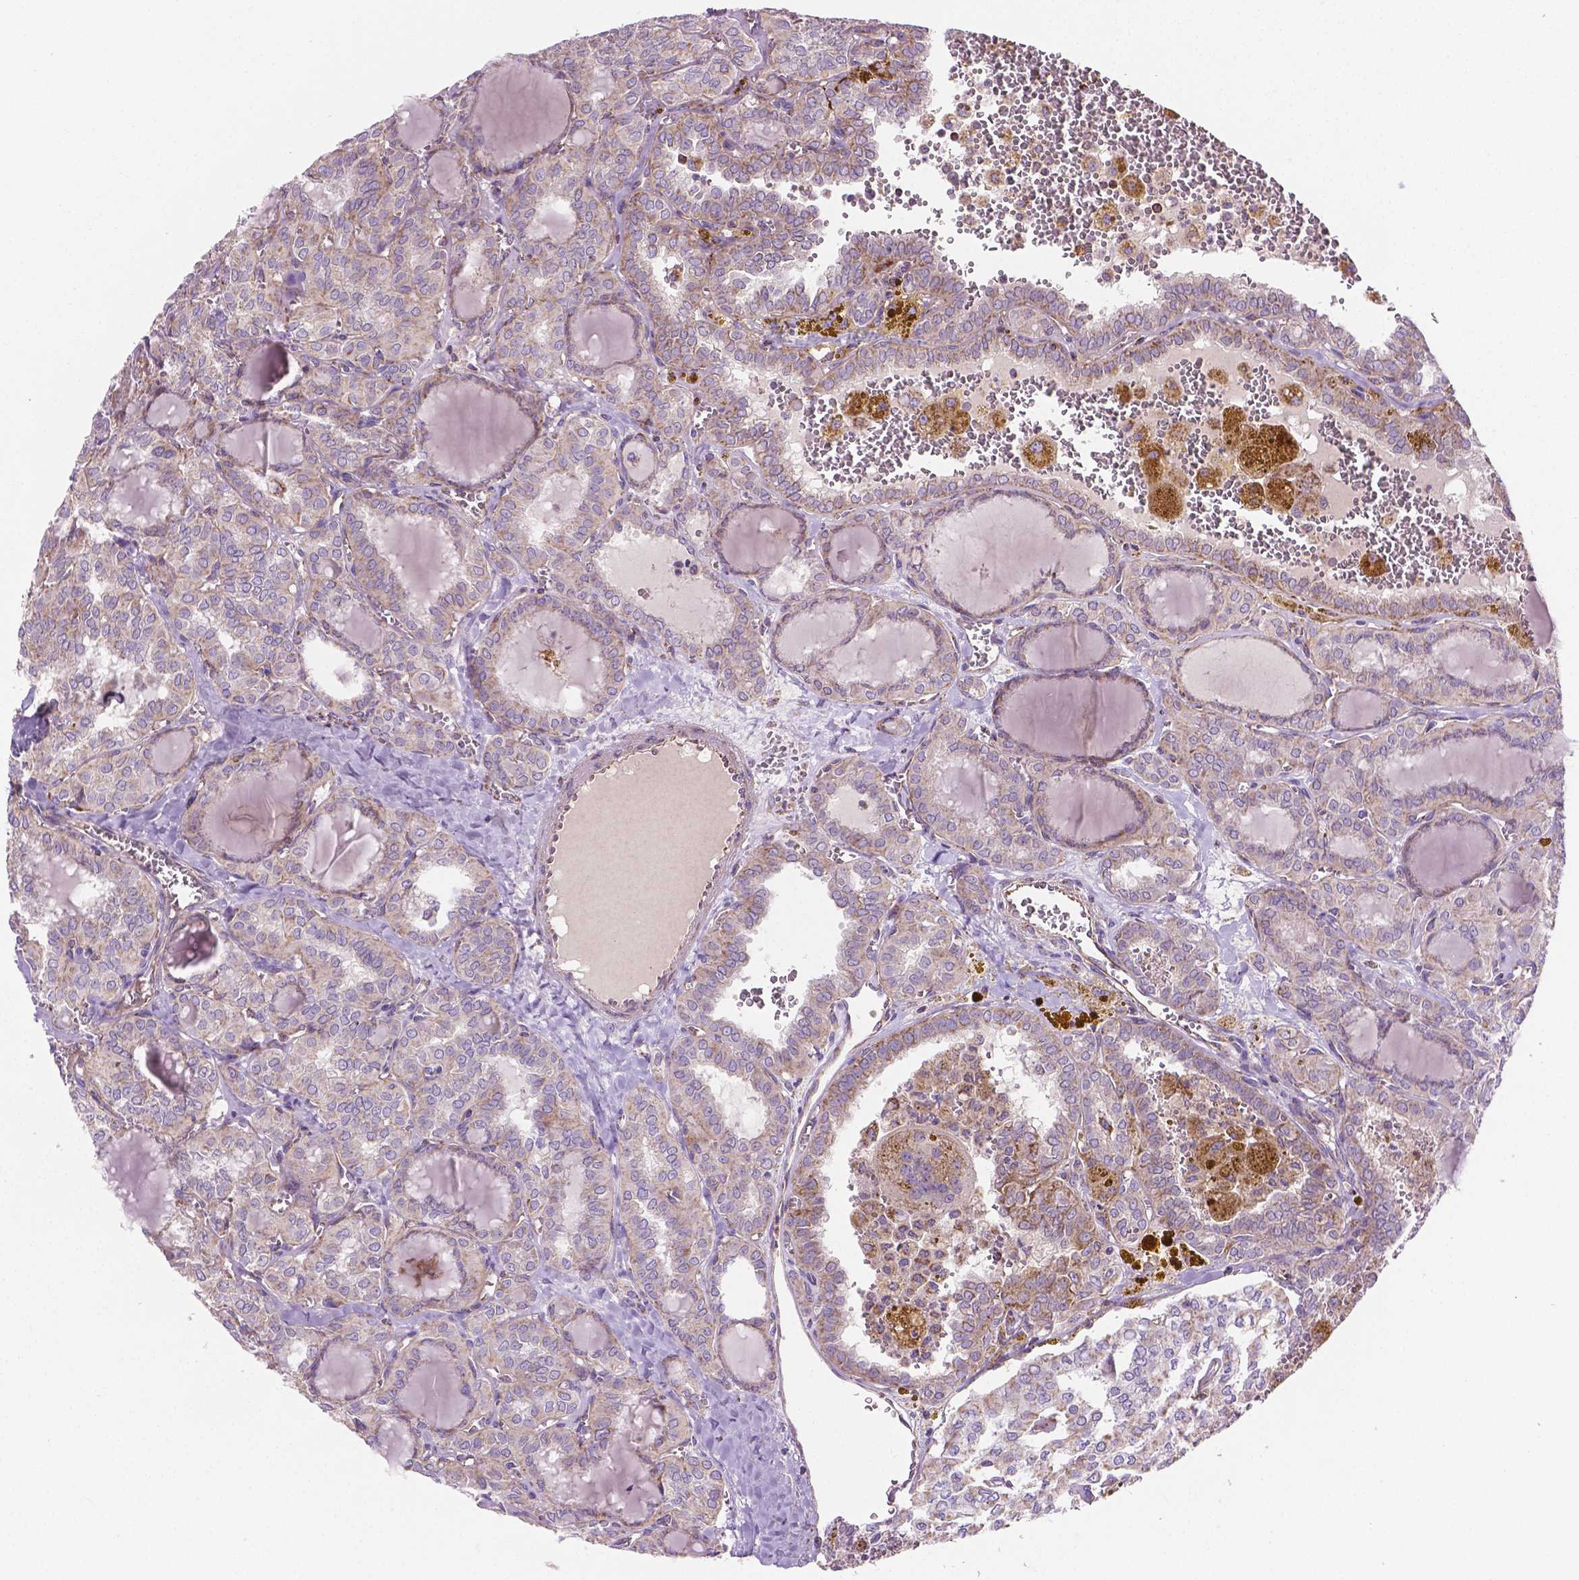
{"staining": {"intensity": "weak", "quantity": ">75%", "location": "cytoplasmic/membranous"}, "tissue": "thyroid cancer", "cell_type": "Tumor cells", "image_type": "cancer", "snomed": [{"axis": "morphology", "description": "Papillary adenocarcinoma, NOS"}, {"axis": "topography", "description": "Thyroid gland"}], "caption": "Brown immunohistochemical staining in human thyroid cancer (papillary adenocarcinoma) reveals weak cytoplasmic/membranous expression in about >75% of tumor cells. (DAB IHC with brightfield microscopy, high magnification).", "gene": "PIBF1", "patient": {"sex": "female", "age": 41}}